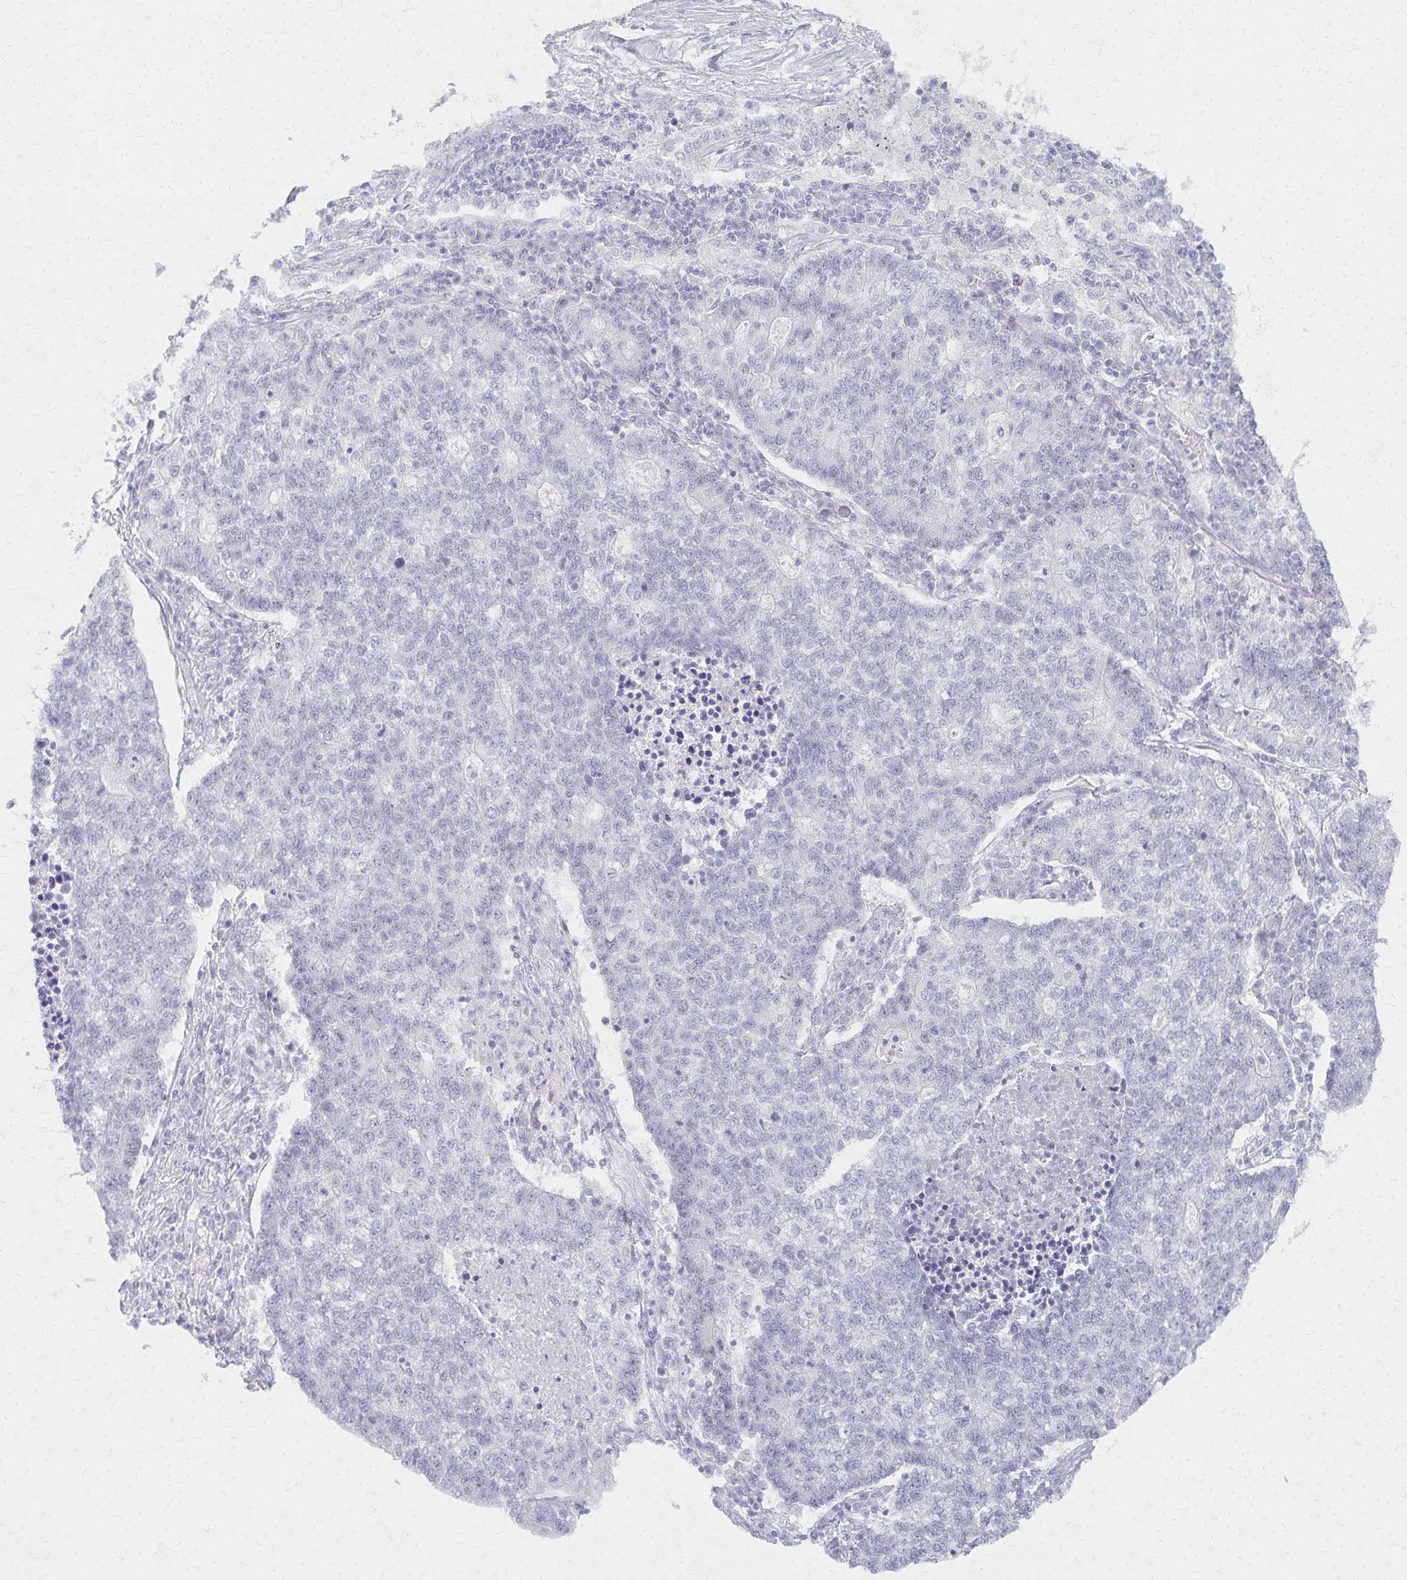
{"staining": {"intensity": "negative", "quantity": "none", "location": "none"}, "tissue": "lung cancer", "cell_type": "Tumor cells", "image_type": "cancer", "snomed": [{"axis": "morphology", "description": "Adenocarcinoma, NOS"}, {"axis": "topography", "description": "Lung"}], "caption": "Adenocarcinoma (lung) was stained to show a protein in brown. There is no significant positivity in tumor cells.", "gene": "MORC4", "patient": {"sex": "male", "age": 57}}